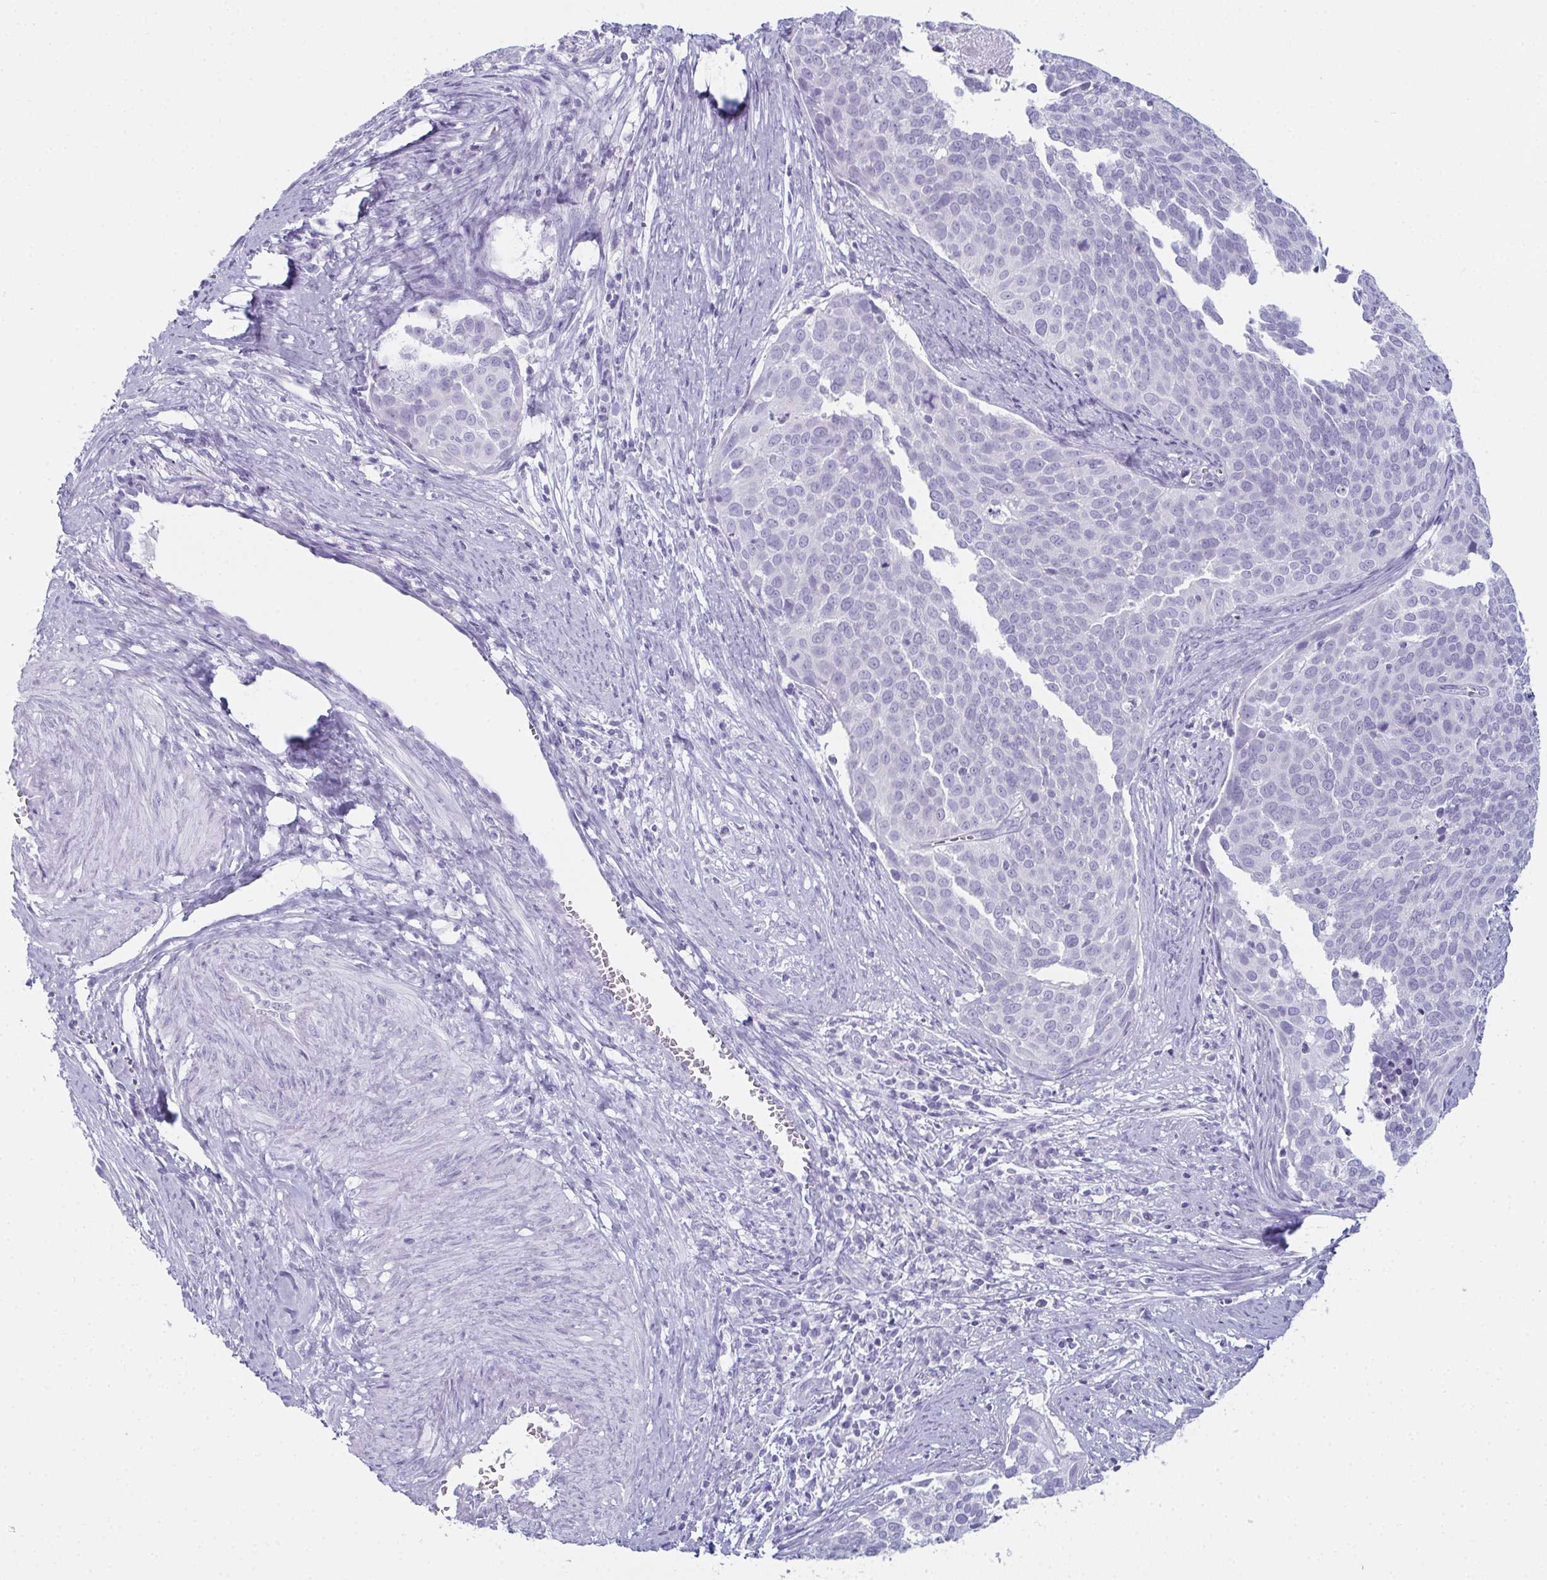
{"staining": {"intensity": "negative", "quantity": "none", "location": "none"}, "tissue": "cervical cancer", "cell_type": "Tumor cells", "image_type": "cancer", "snomed": [{"axis": "morphology", "description": "Squamous cell carcinoma, NOS"}, {"axis": "topography", "description": "Cervix"}], "caption": "An immunohistochemistry (IHC) photomicrograph of cervical squamous cell carcinoma is shown. There is no staining in tumor cells of cervical squamous cell carcinoma.", "gene": "ENKUR", "patient": {"sex": "female", "age": 39}}